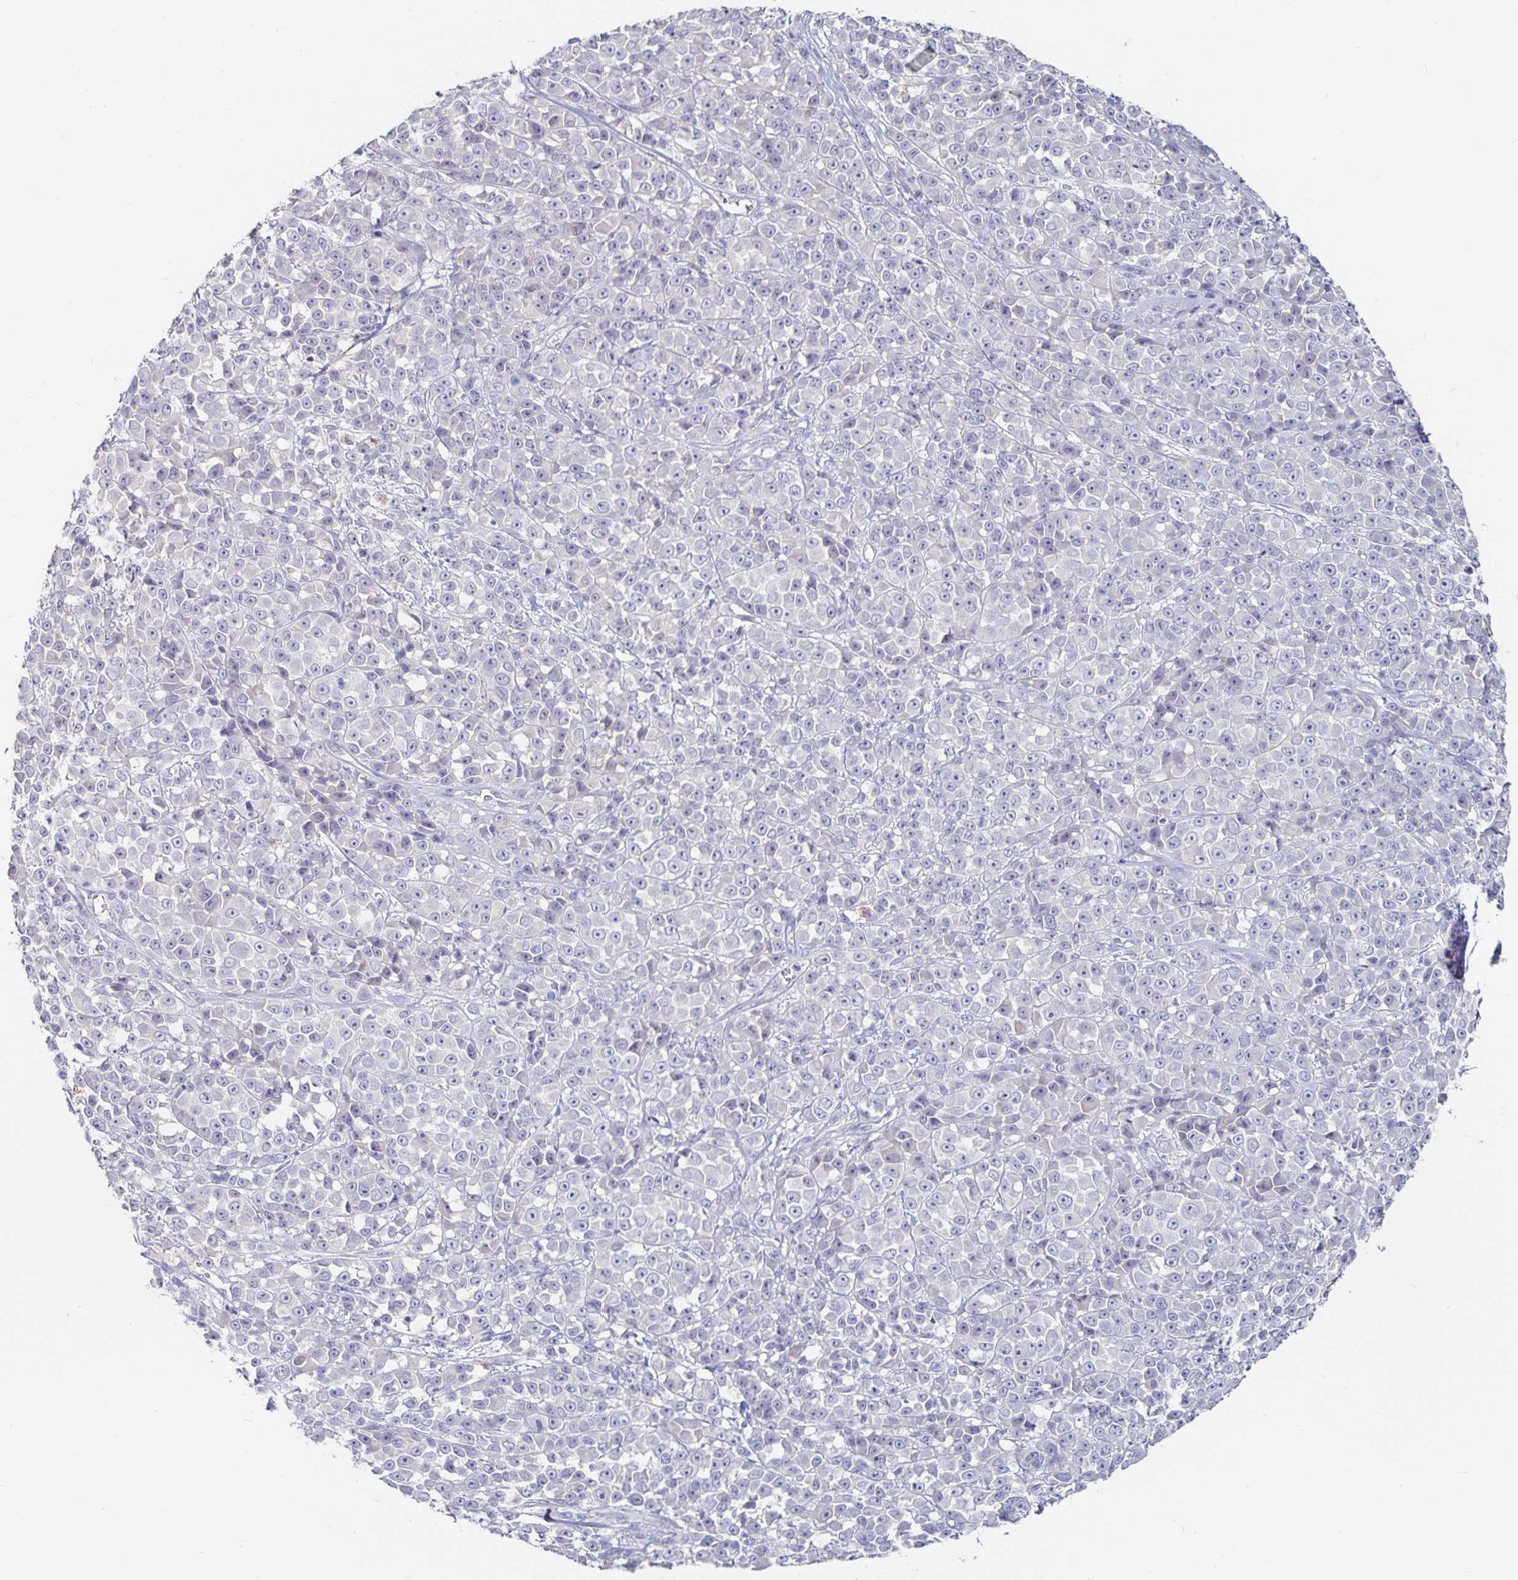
{"staining": {"intensity": "negative", "quantity": "none", "location": "none"}, "tissue": "melanoma", "cell_type": "Tumor cells", "image_type": "cancer", "snomed": [{"axis": "morphology", "description": "Malignant melanoma, NOS"}, {"axis": "topography", "description": "Skin"}, {"axis": "topography", "description": "Skin of back"}], "caption": "This is an immunohistochemistry (IHC) histopathology image of malignant melanoma. There is no staining in tumor cells.", "gene": "SPPL3", "patient": {"sex": "male", "age": 91}}